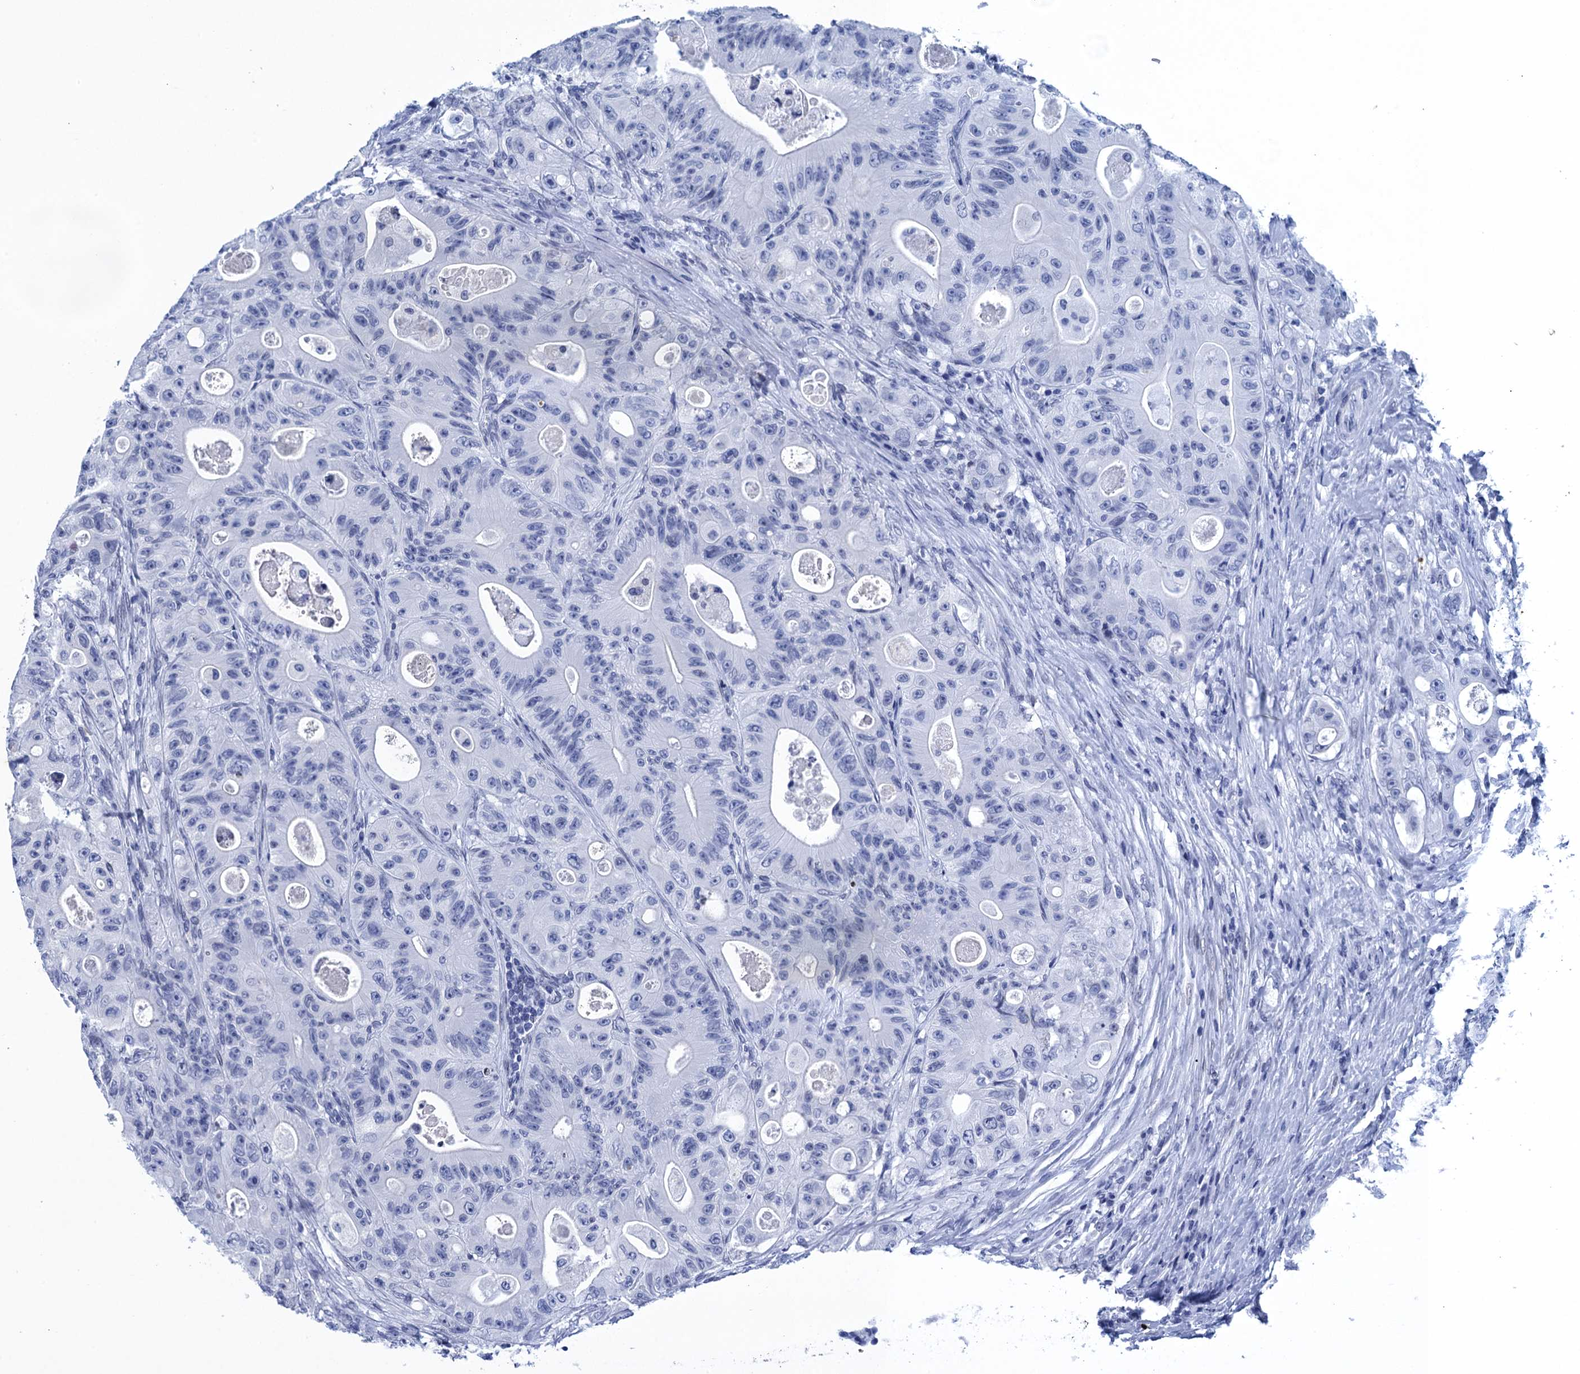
{"staining": {"intensity": "negative", "quantity": "none", "location": "none"}, "tissue": "colorectal cancer", "cell_type": "Tumor cells", "image_type": "cancer", "snomed": [{"axis": "morphology", "description": "Adenocarcinoma, NOS"}, {"axis": "topography", "description": "Colon"}], "caption": "High power microscopy image of an immunohistochemistry (IHC) micrograph of adenocarcinoma (colorectal), revealing no significant positivity in tumor cells.", "gene": "METTL25", "patient": {"sex": "female", "age": 46}}